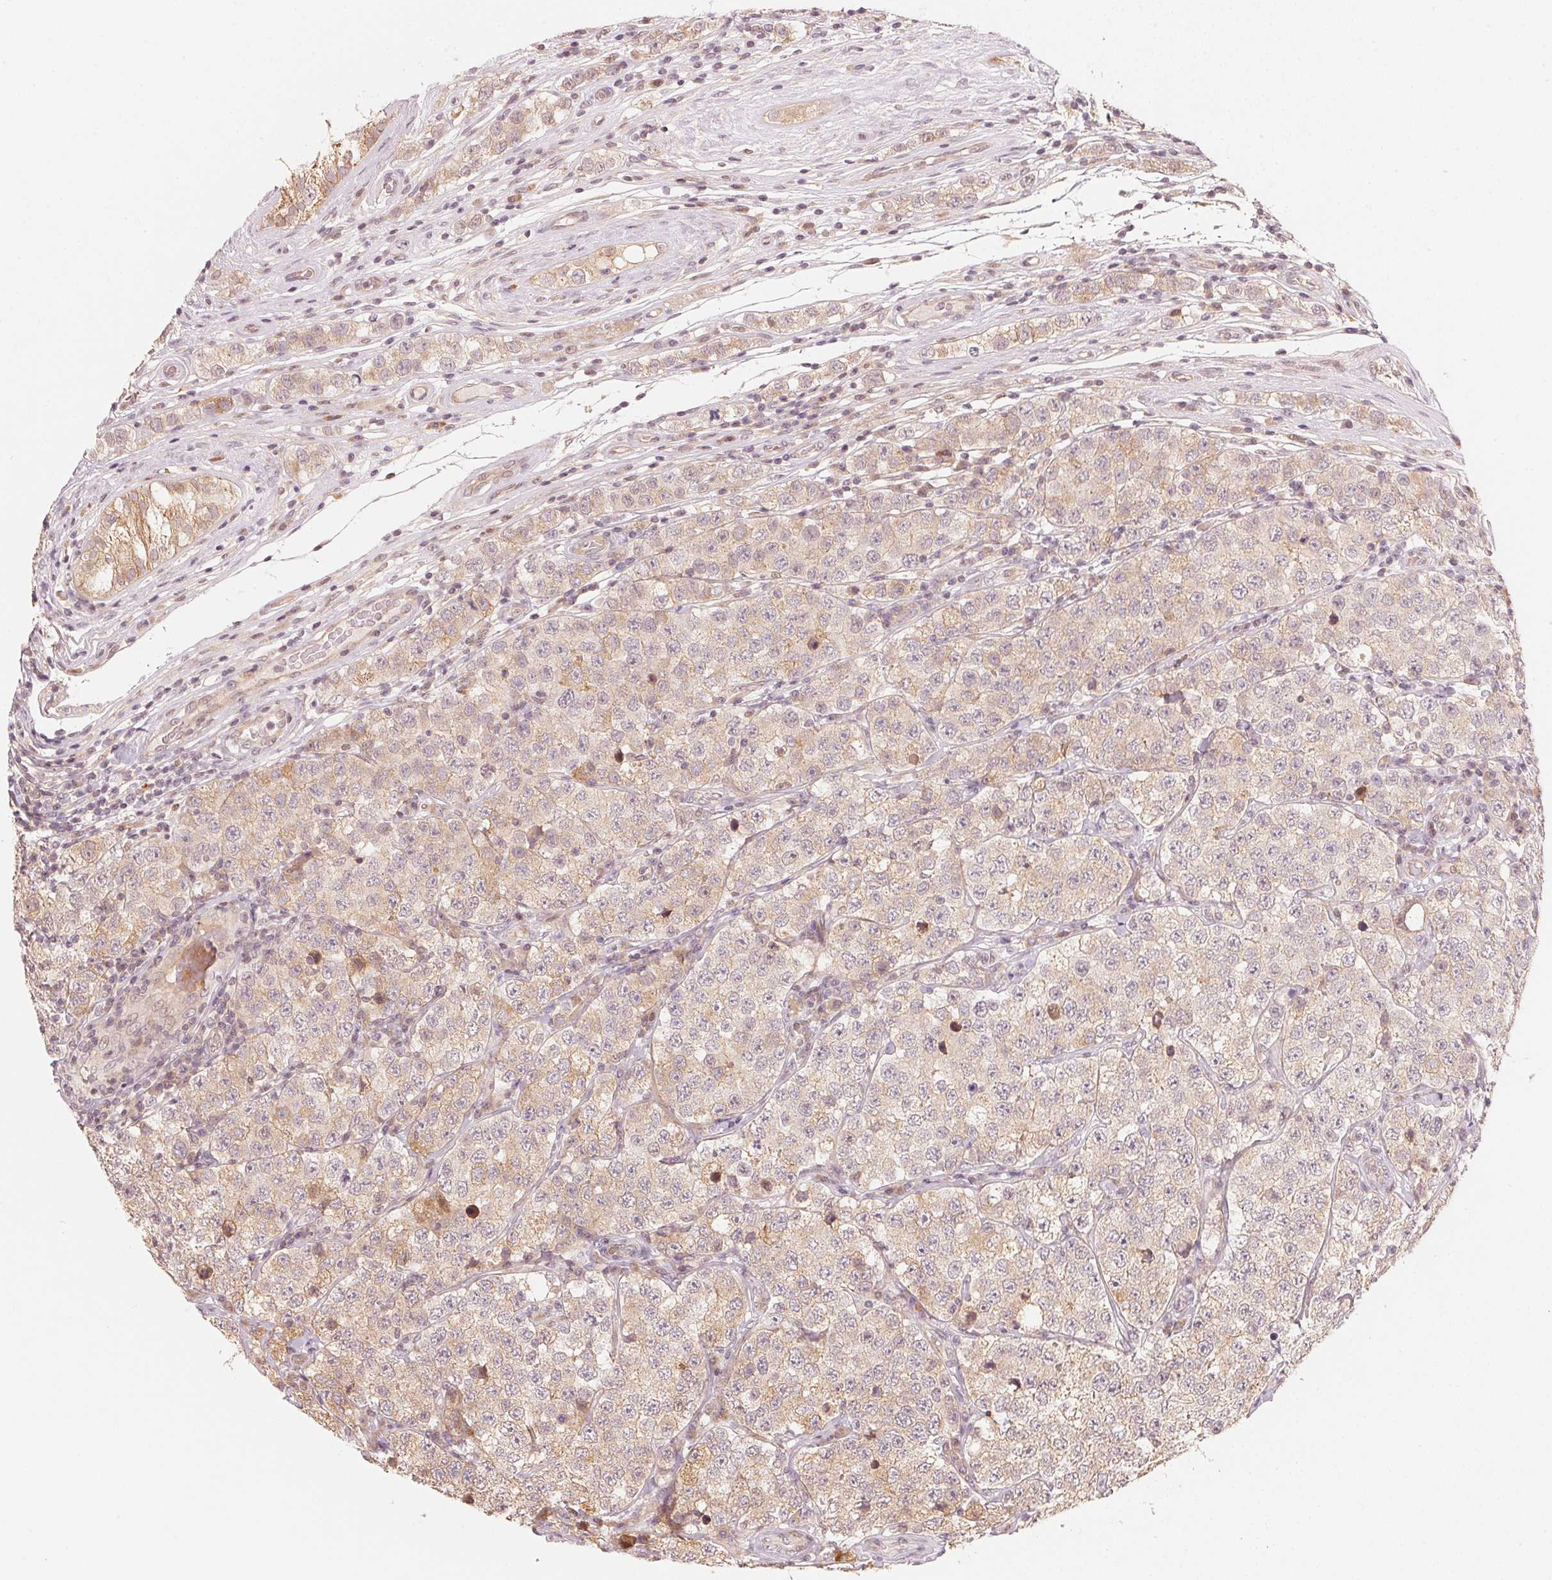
{"staining": {"intensity": "weak", "quantity": "25%-75%", "location": "cytoplasmic/membranous"}, "tissue": "testis cancer", "cell_type": "Tumor cells", "image_type": "cancer", "snomed": [{"axis": "morphology", "description": "Seminoma, NOS"}, {"axis": "topography", "description": "Testis"}], "caption": "Tumor cells display low levels of weak cytoplasmic/membranous positivity in approximately 25%-75% of cells in testis cancer (seminoma).", "gene": "PRKN", "patient": {"sex": "male", "age": 34}}